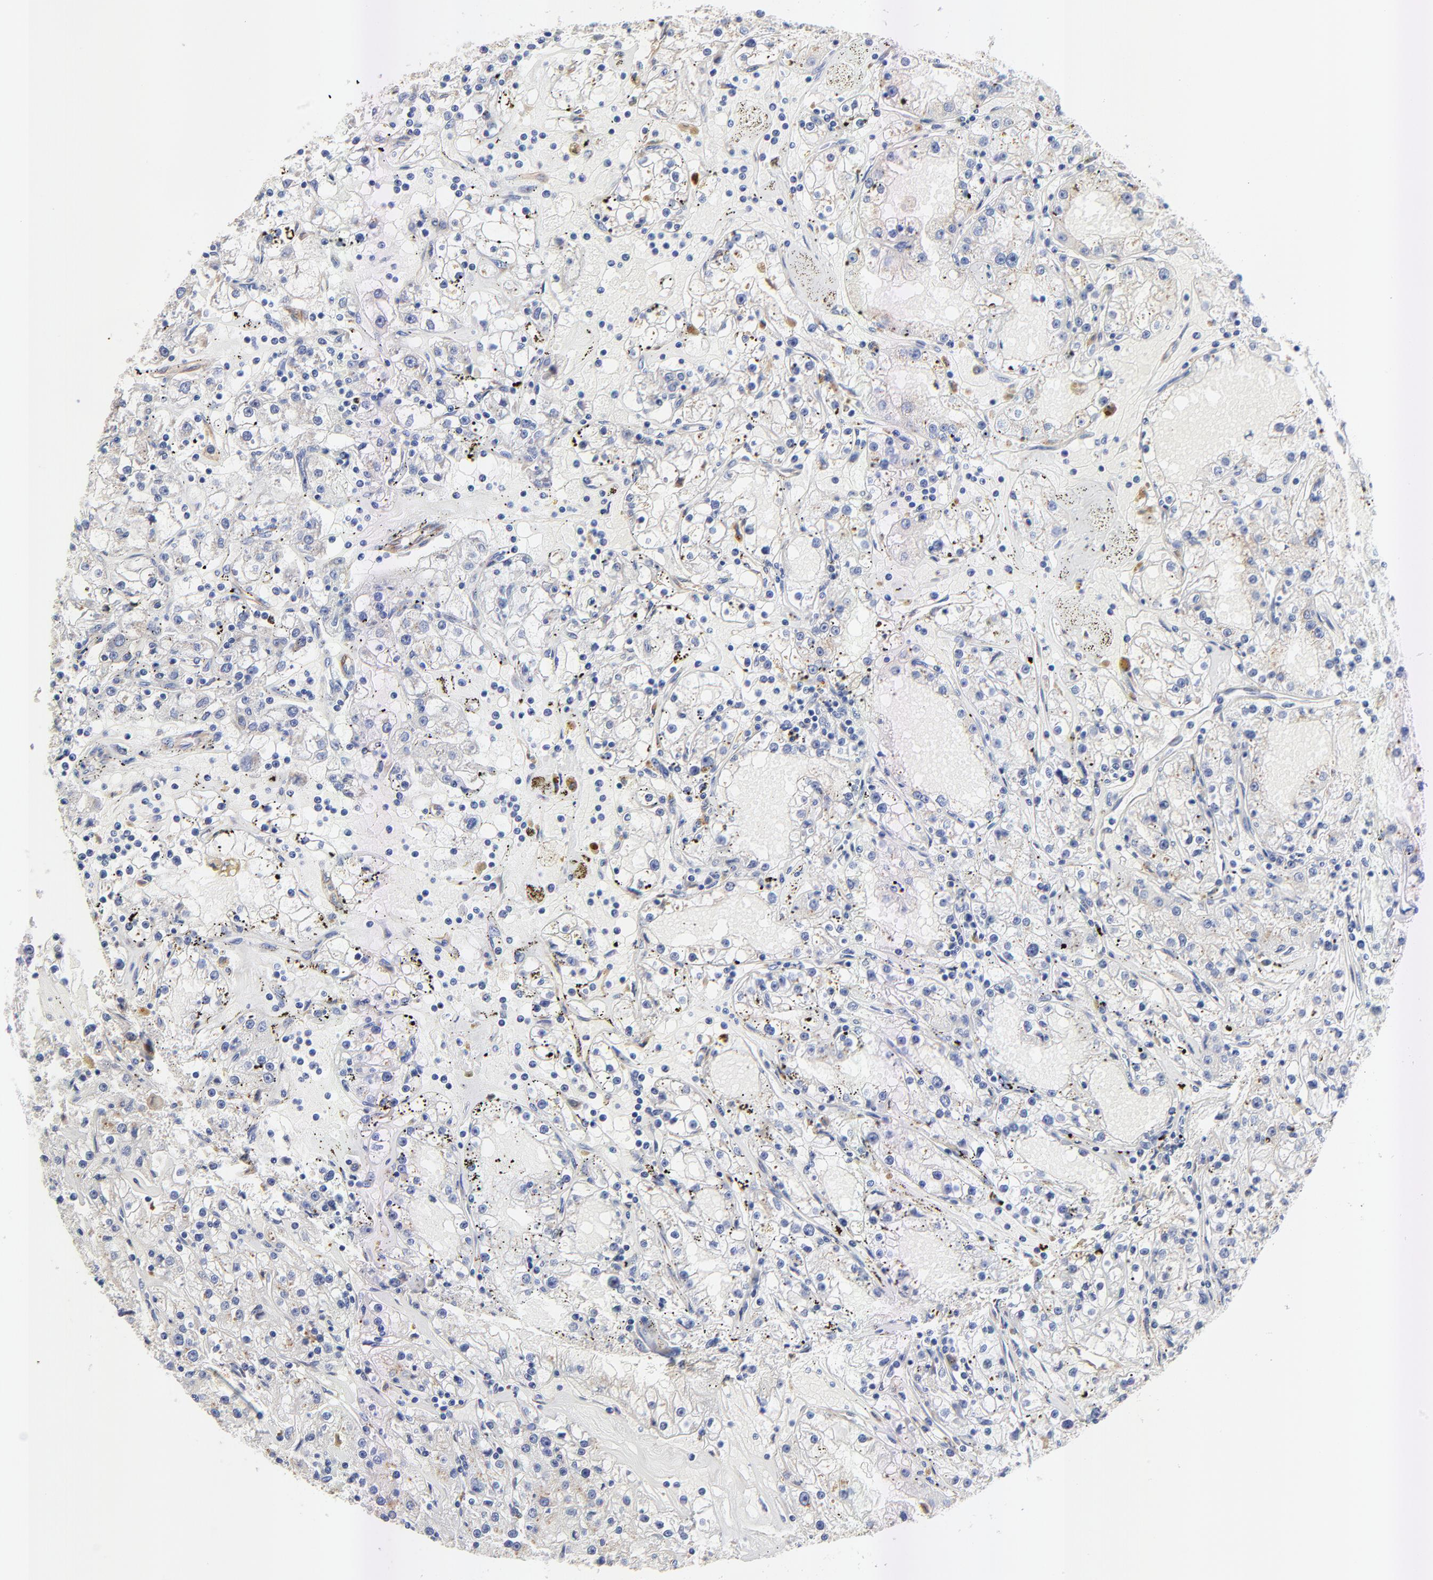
{"staining": {"intensity": "negative", "quantity": "none", "location": "none"}, "tissue": "renal cancer", "cell_type": "Tumor cells", "image_type": "cancer", "snomed": [{"axis": "morphology", "description": "Adenocarcinoma, NOS"}, {"axis": "topography", "description": "Kidney"}], "caption": "Histopathology image shows no protein expression in tumor cells of adenocarcinoma (renal) tissue.", "gene": "FBXL2", "patient": {"sex": "male", "age": 56}}